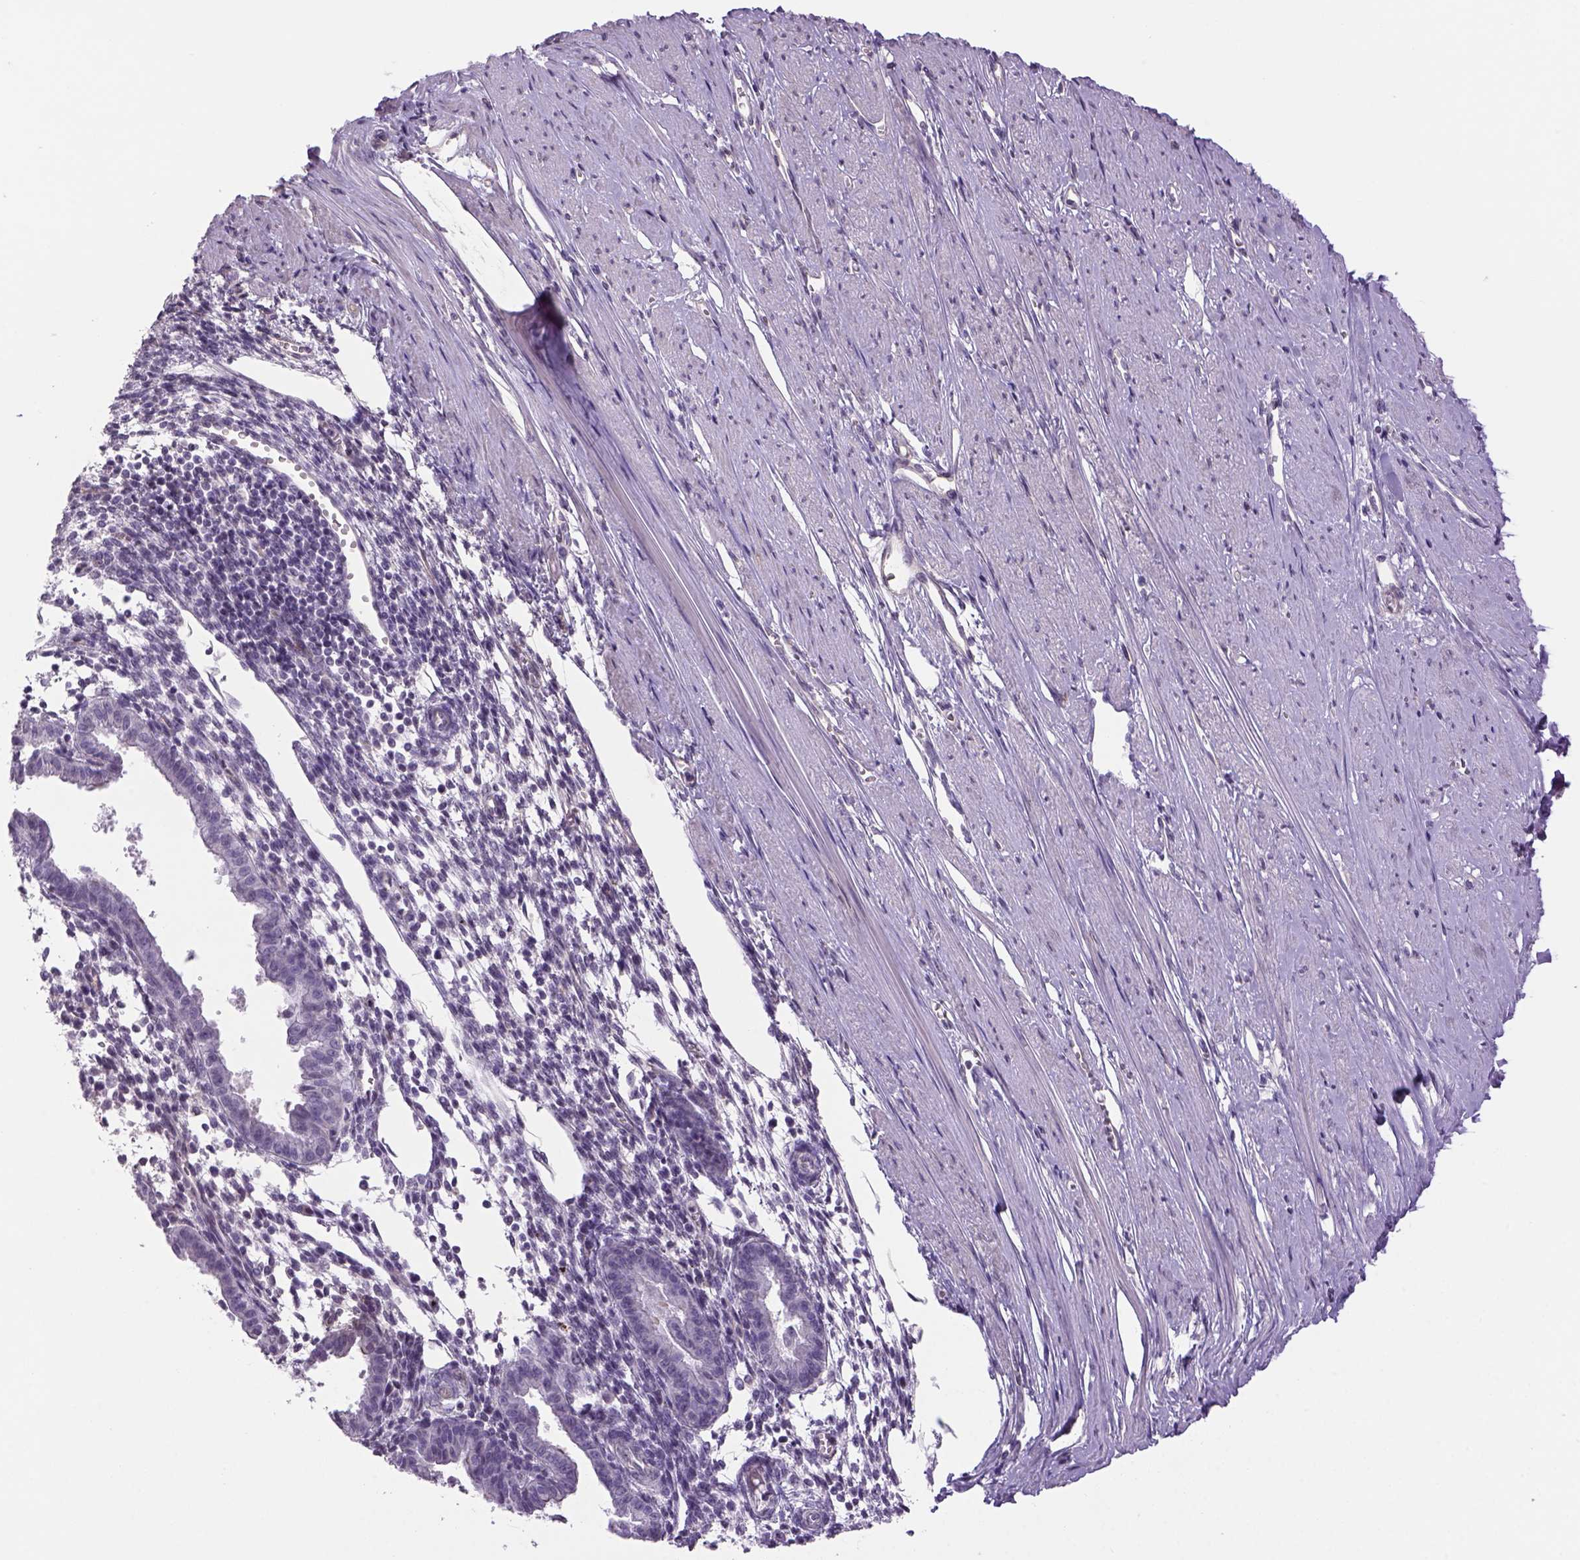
{"staining": {"intensity": "negative", "quantity": "none", "location": "none"}, "tissue": "endometrium", "cell_type": "Cells in endometrial stroma", "image_type": "normal", "snomed": [{"axis": "morphology", "description": "Normal tissue, NOS"}, {"axis": "topography", "description": "Endometrium"}], "caption": "High power microscopy image of an immunohistochemistry (IHC) image of unremarkable endometrium, revealing no significant expression in cells in endometrial stroma. The staining is performed using DAB (3,3'-diaminobenzidine) brown chromogen with nuclei counter-stained in using hematoxylin.", "gene": "PRRT1", "patient": {"sex": "female", "age": 37}}